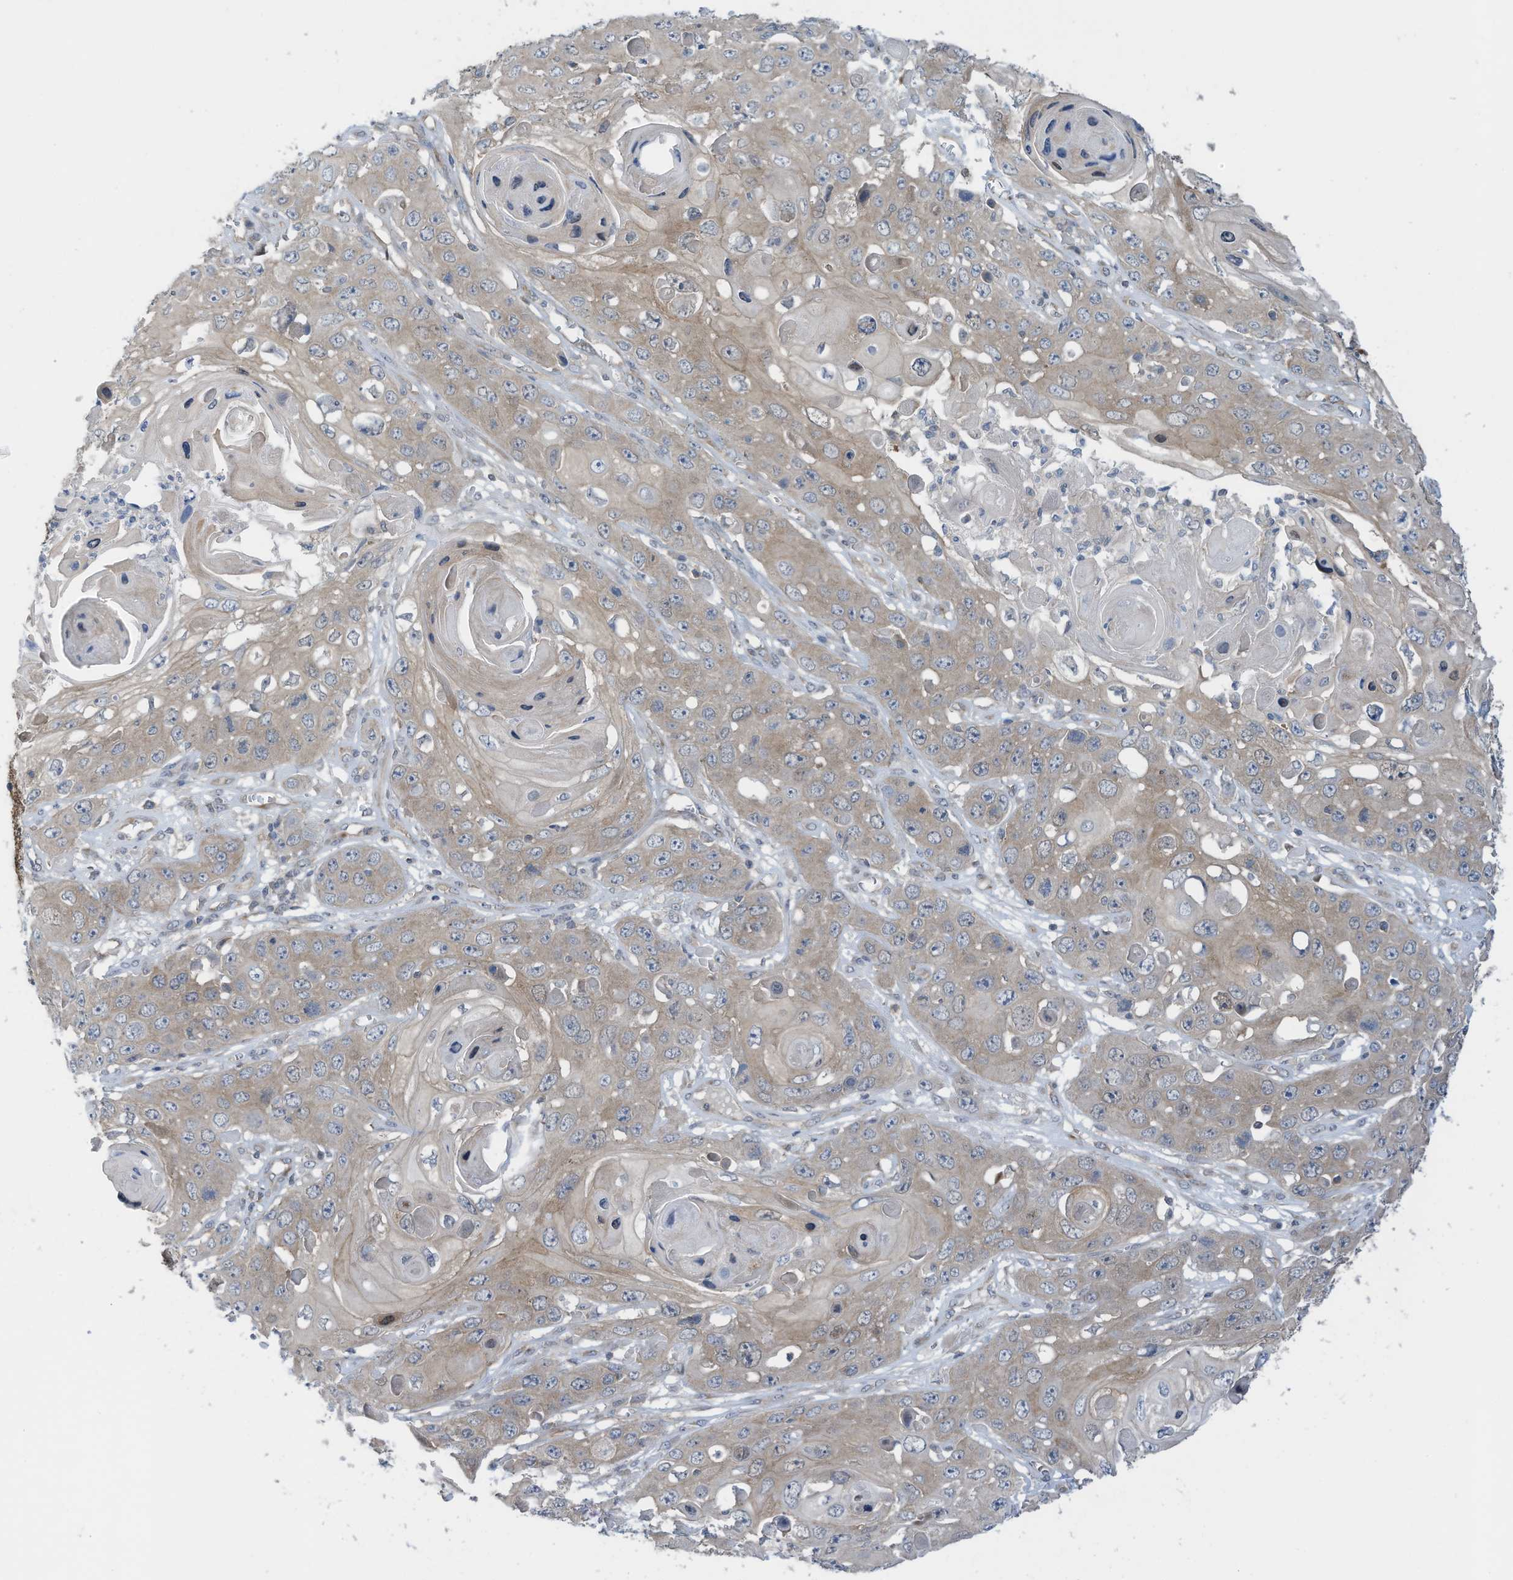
{"staining": {"intensity": "moderate", "quantity": "<25%", "location": "cytoplasmic/membranous"}, "tissue": "skin cancer", "cell_type": "Tumor cells", "image_type": "cancer", "snomed": [{"axis": "morphology", "description": "Squamous cell carcinoma, NOS"}, {"axis": "topography", "description": "Skin"}], "caption": "Protein staining shows moderate cytoplasmic/membranous staining in about <25% of tumor cells in squamous cell carcinoma (skin).", "gene": "REPS1", "patient": {"sex": "male", "age": 55}}